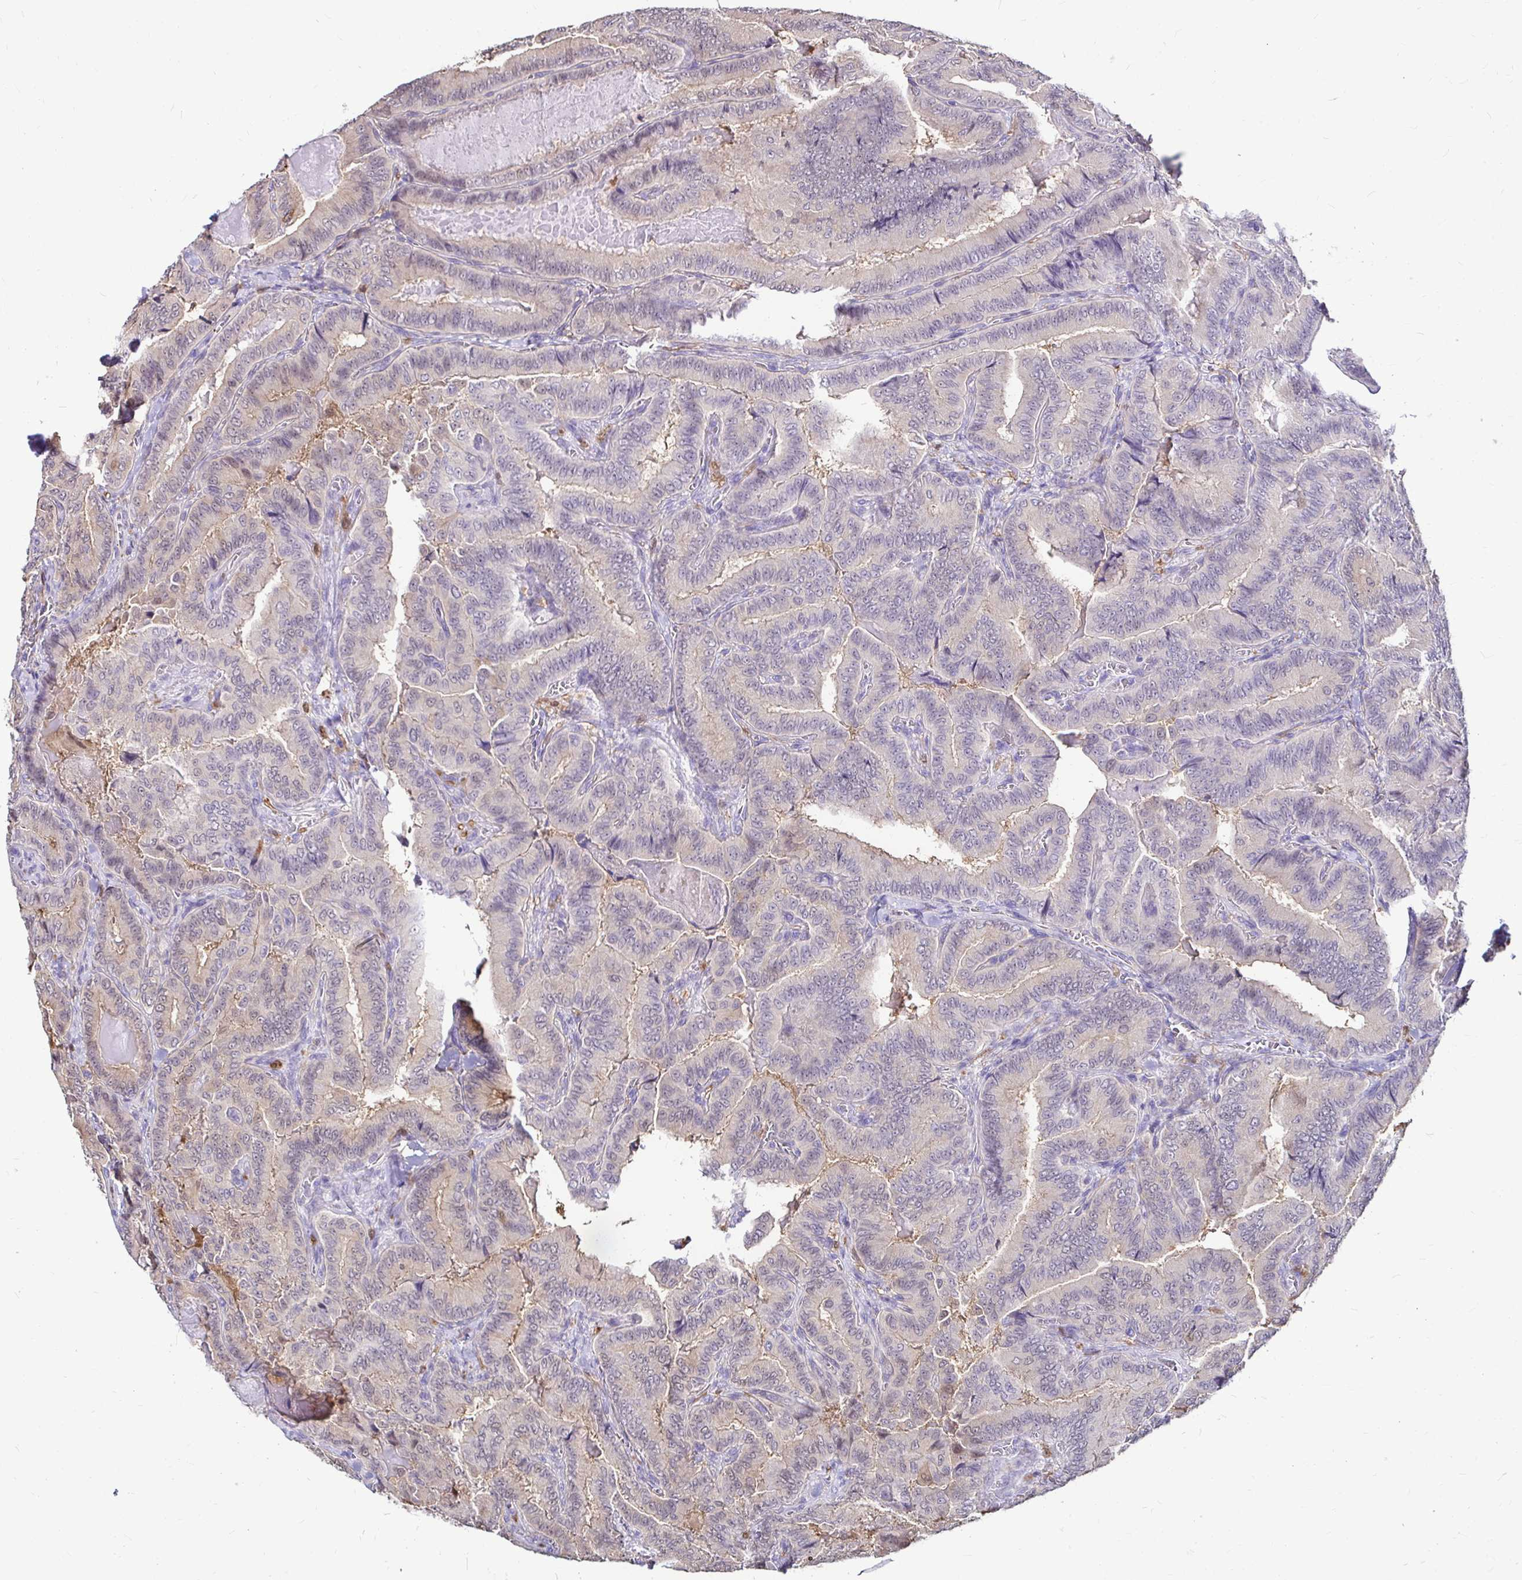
{"staining": {"intensity": "weak", "quantity": "<25%", "location": "nuclear"}, "tissue": "thyroid cancer", "cell_type": "Tumor cells", "image_type": "cancer", "snomed": [{"axis": "morphology", "description": "Papillary adenocarcinoma, NOS"}, {"axis": "topography", "description": "Thyroid gland"}], "caption": "The photomicrograph shows no staining of tumor cells in thyroid papillary adenocarcinoma.", "gene": "IDH1", "patient": {"sex": "male", "age": 61}}